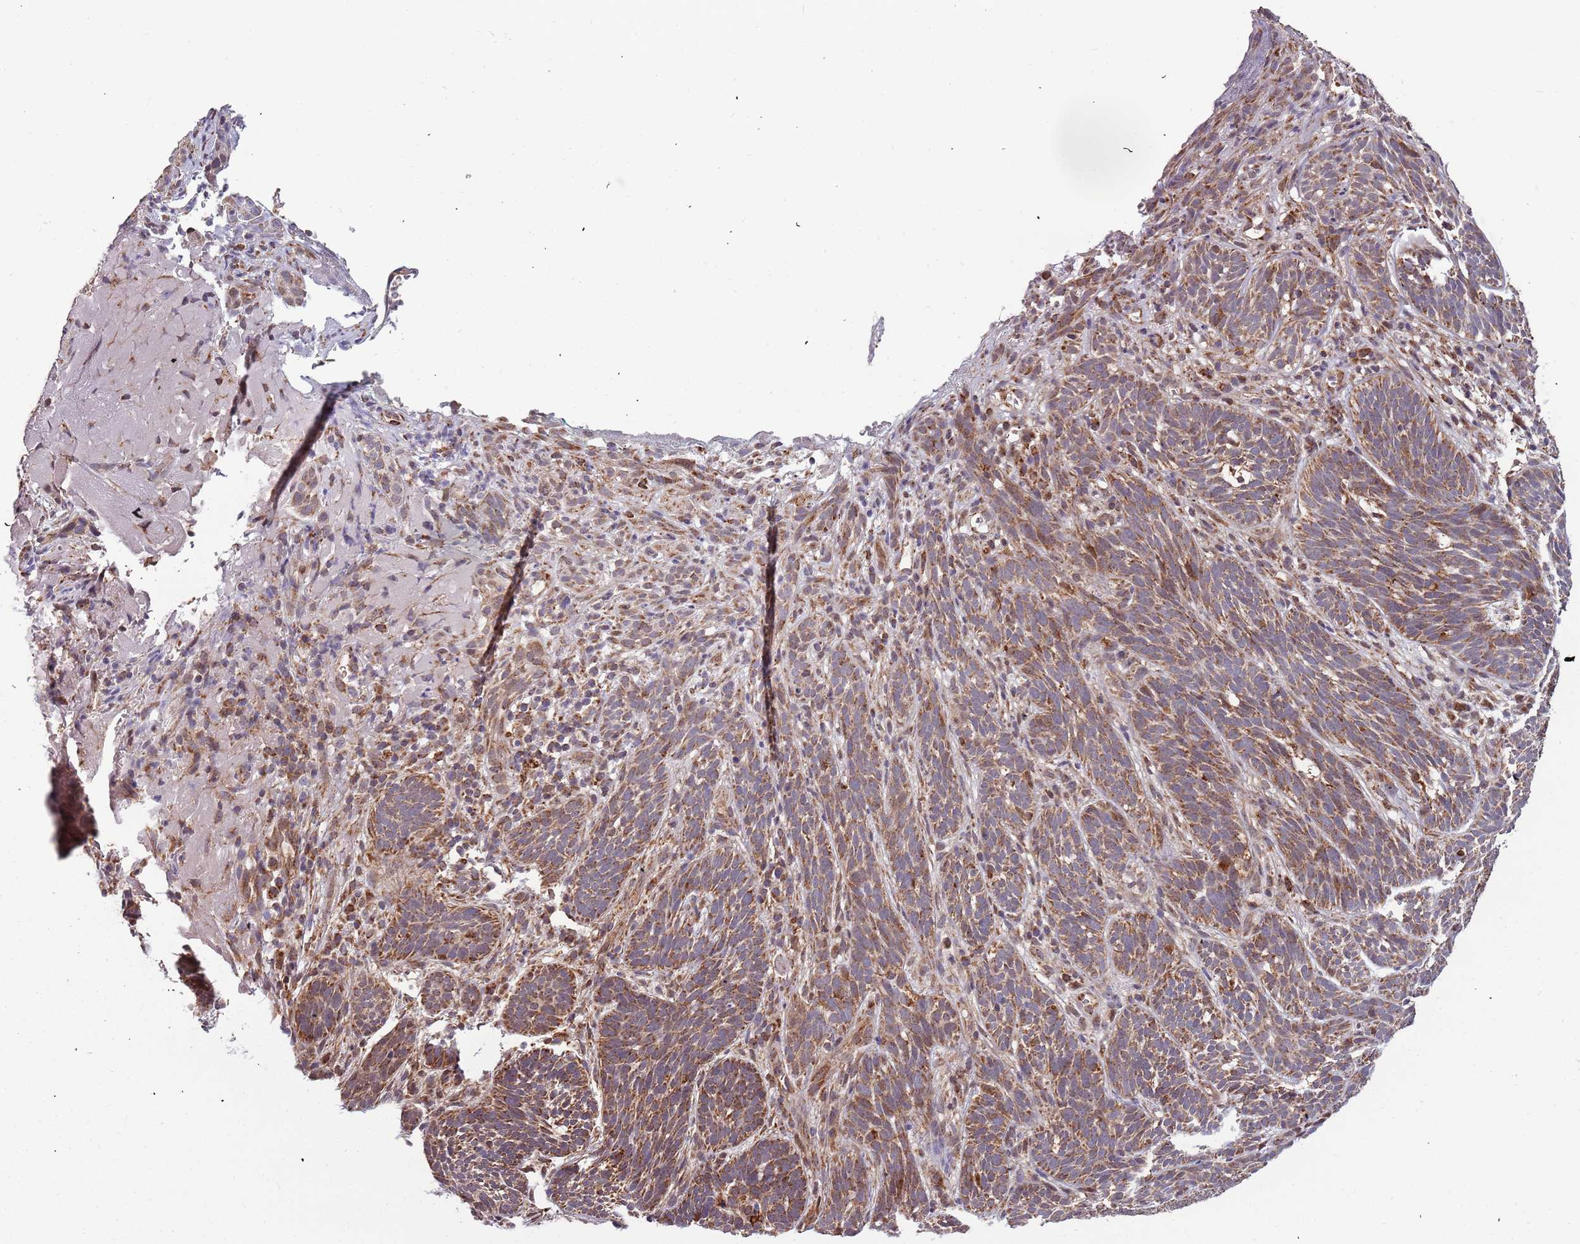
{"staining": {"intensity": "moderate", "quantity": ">75%", "location": "cytoplasmic/membranous"}, "tissue": "skin cancer", "cell_type": "Tumor cells", "image_type": "cancer", "snomed": [{"axis": "morphology", "description": "Basal cell carcinoma"}, {"axis": "topography", "description": "Skin"}], "caption": "Immunohistochemical staining of basal cell carcinoma (skin) displays medium levels of moderate cytoplasmic/membranous protein expression in about >75% of tumor cells.", "gene": "IL17RD", "patient": {"sex": "male", "age": 71}}